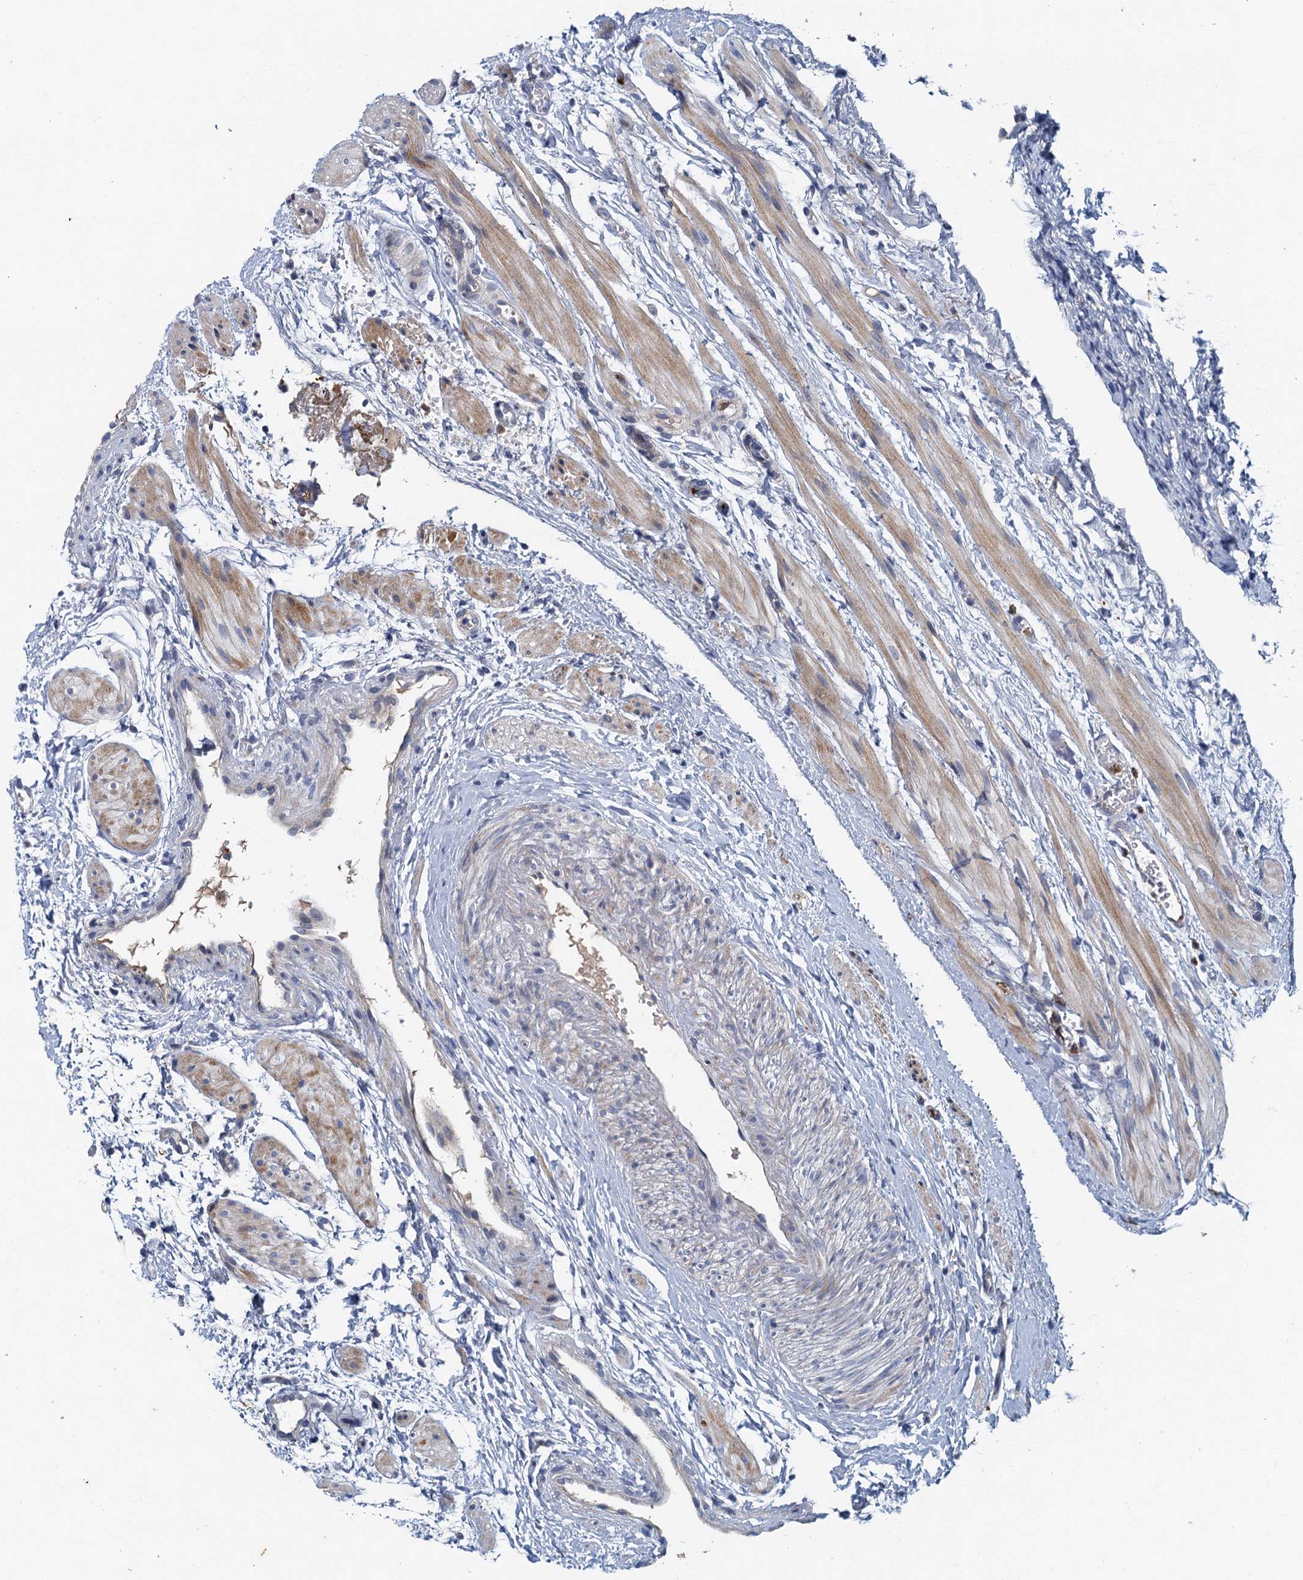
{"staining": {"intensity": "weak", "quantity": ">75%", "location": "cytoplasmic/membranous"}, "tissue": "ovary", "cell_type": "Follicle cells", "image_type": "normal", "snomed": [{"axis": "morphology", "description": "Normal tissue, NOS"}, {"axis": "topography", "description": "Ovary"}], "caption": "A micrograph of human ovary stained for a protein reveals weak cytoplasmic/membranous brown staining in follicle cells.", "gene": "TPCN1", "patient": {"sex": "female", "age": 41}}